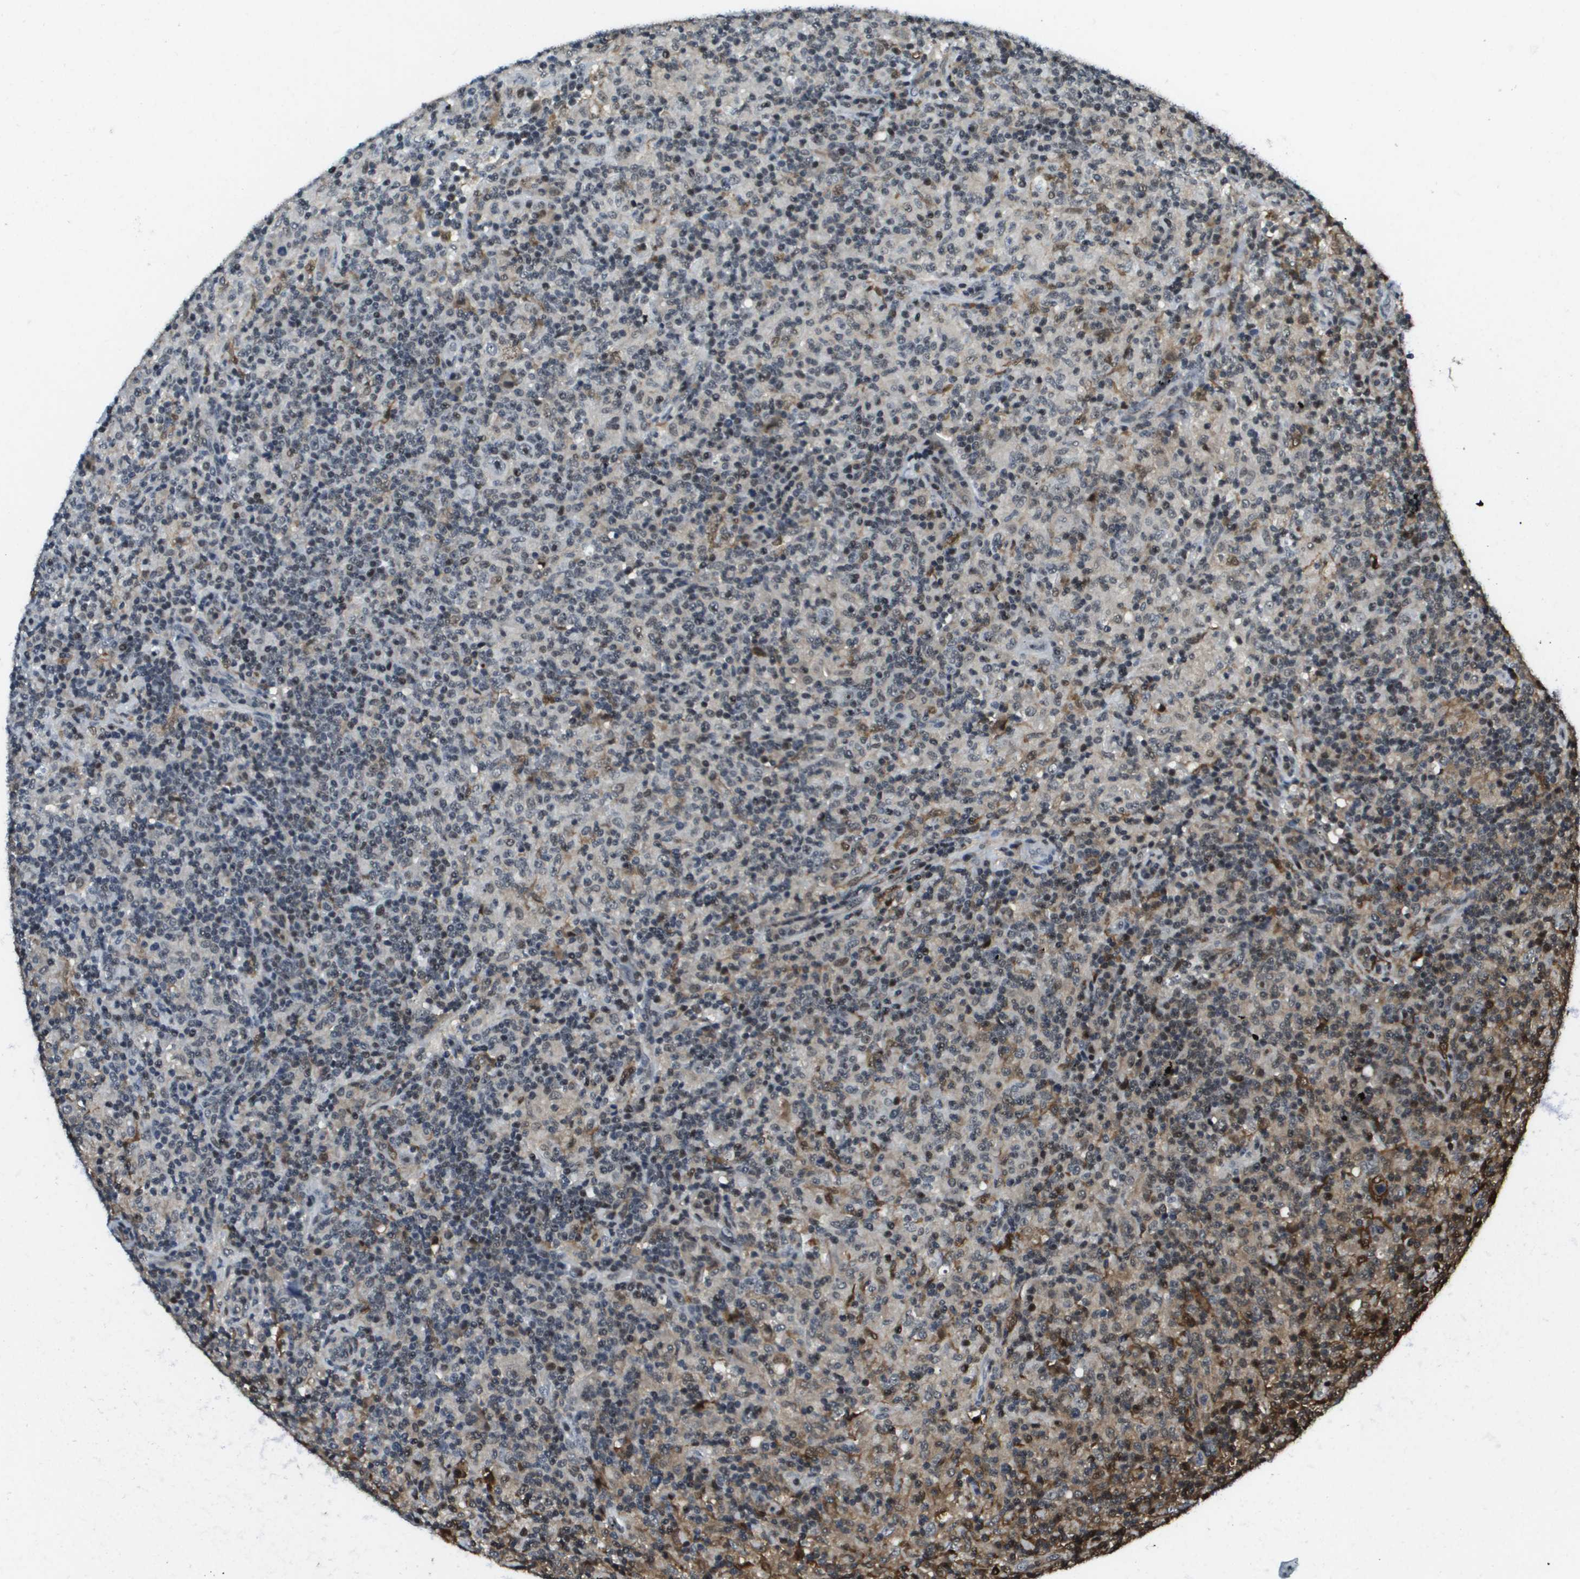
{"staining": {"intensity": "weak", "quantity": "<25%", "location": "nuclear"}, "tissue": "lymphoma", "cell_type": "Tumor cells", "image_type": "cancer", "snomed": [{"axis": "morphology", "description": "Hodgkin's disease, NOS"}, {"axis": "topography", "description": "Lymph node"}], "caption": "IHC of human lymphoma reveals no staining in tumor cells.", "gene": "EP400", "patient": {"sex": "male", "age": 70}}